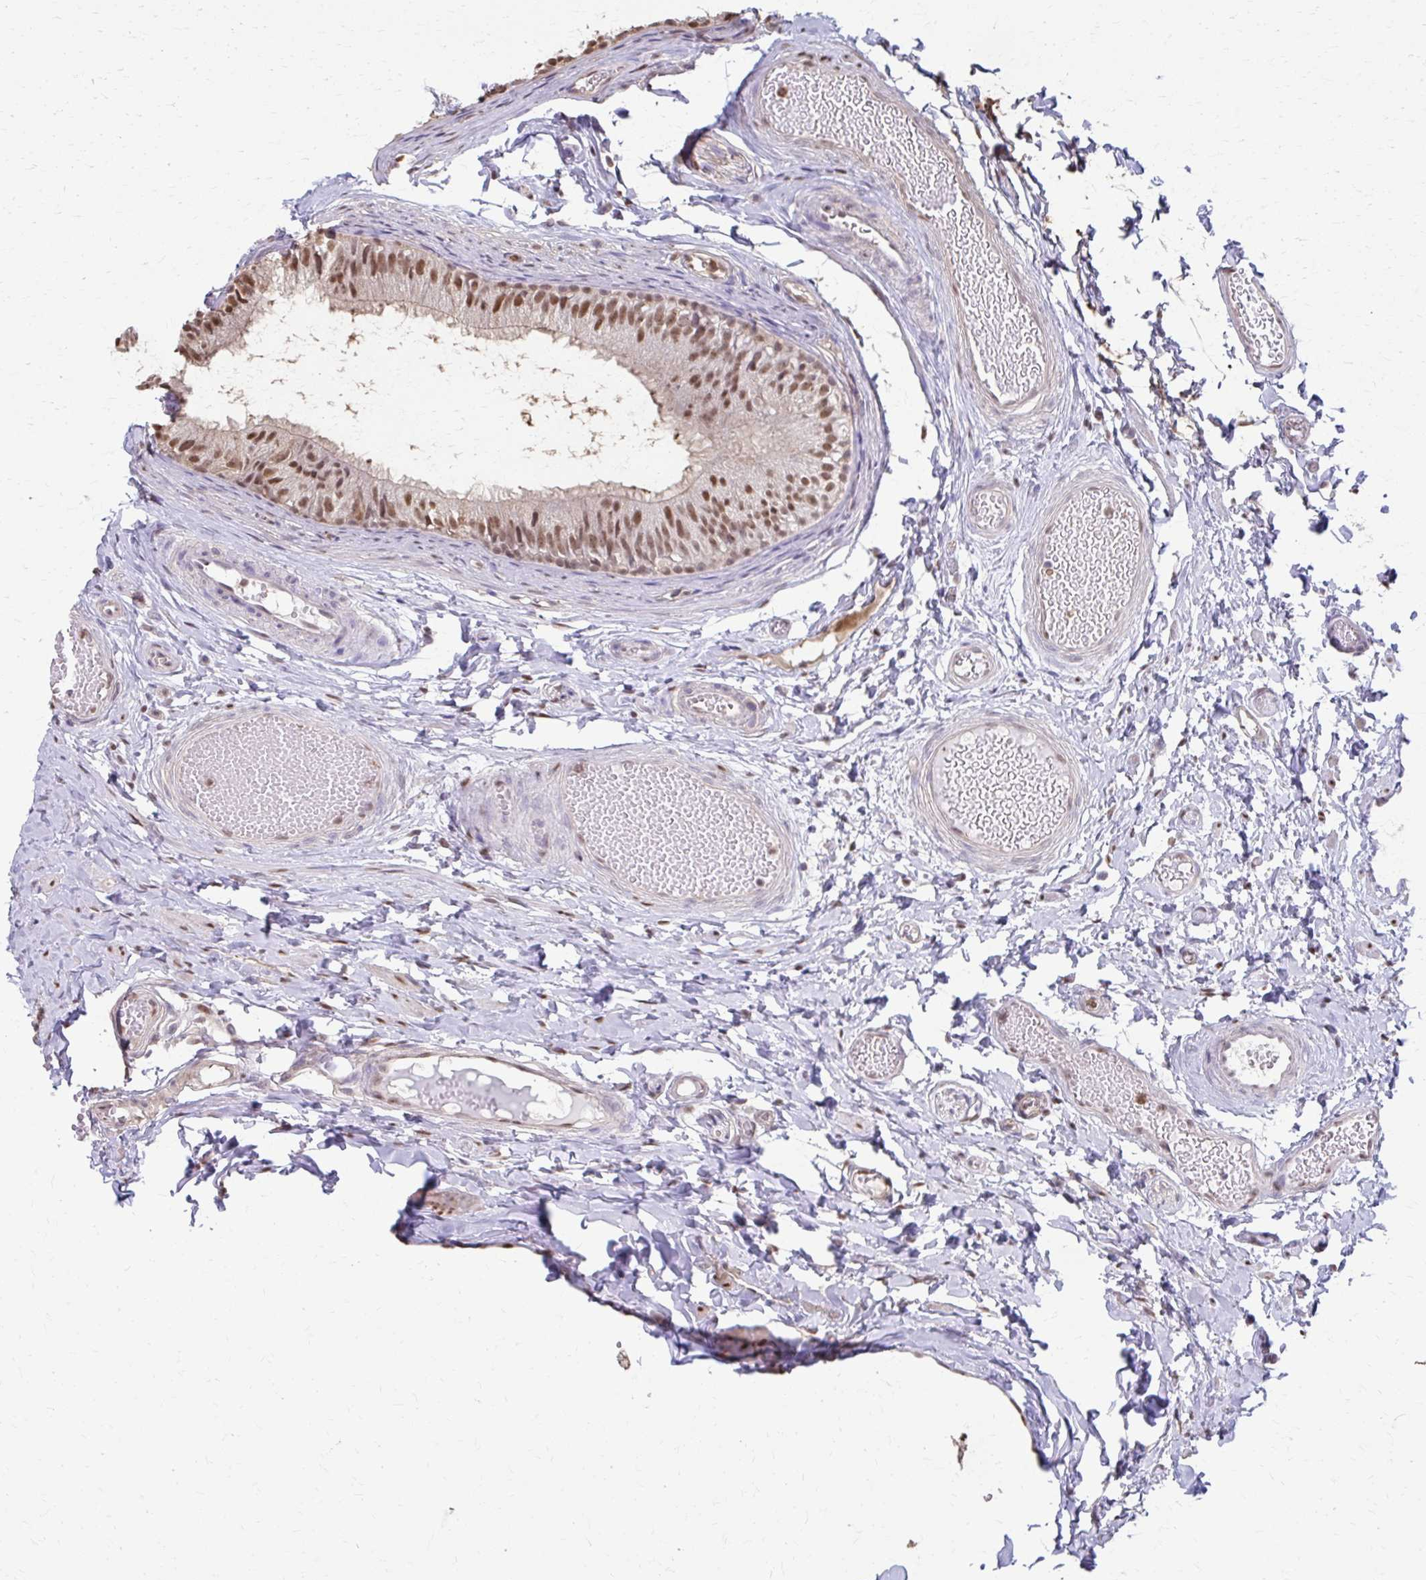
{"staining": {"intensity": "moderate", "quantity": ">75%", "location": "cytoplasmic/membranous,nuclear"}, "tissue": "epididymis", "cell_type": "Glandular cells", "image_type": "normal", "snomed": [{"axis": "morphology", "description": "Normal tissue, NOS"}, {"axis": "morphology", "description": "Seminoma, NOS"}, {"axis": "topography", "description": "Testis"}, {"axis": "topography", "description": "Epididymis"}], "caption": "The immunohistochemical stain shows moderate cytoplasmic/membranous,nuclear staining in glandular cells of normal epididymis.", "gene": "ING4", "patient": {"sex": "male", "age": 34}}